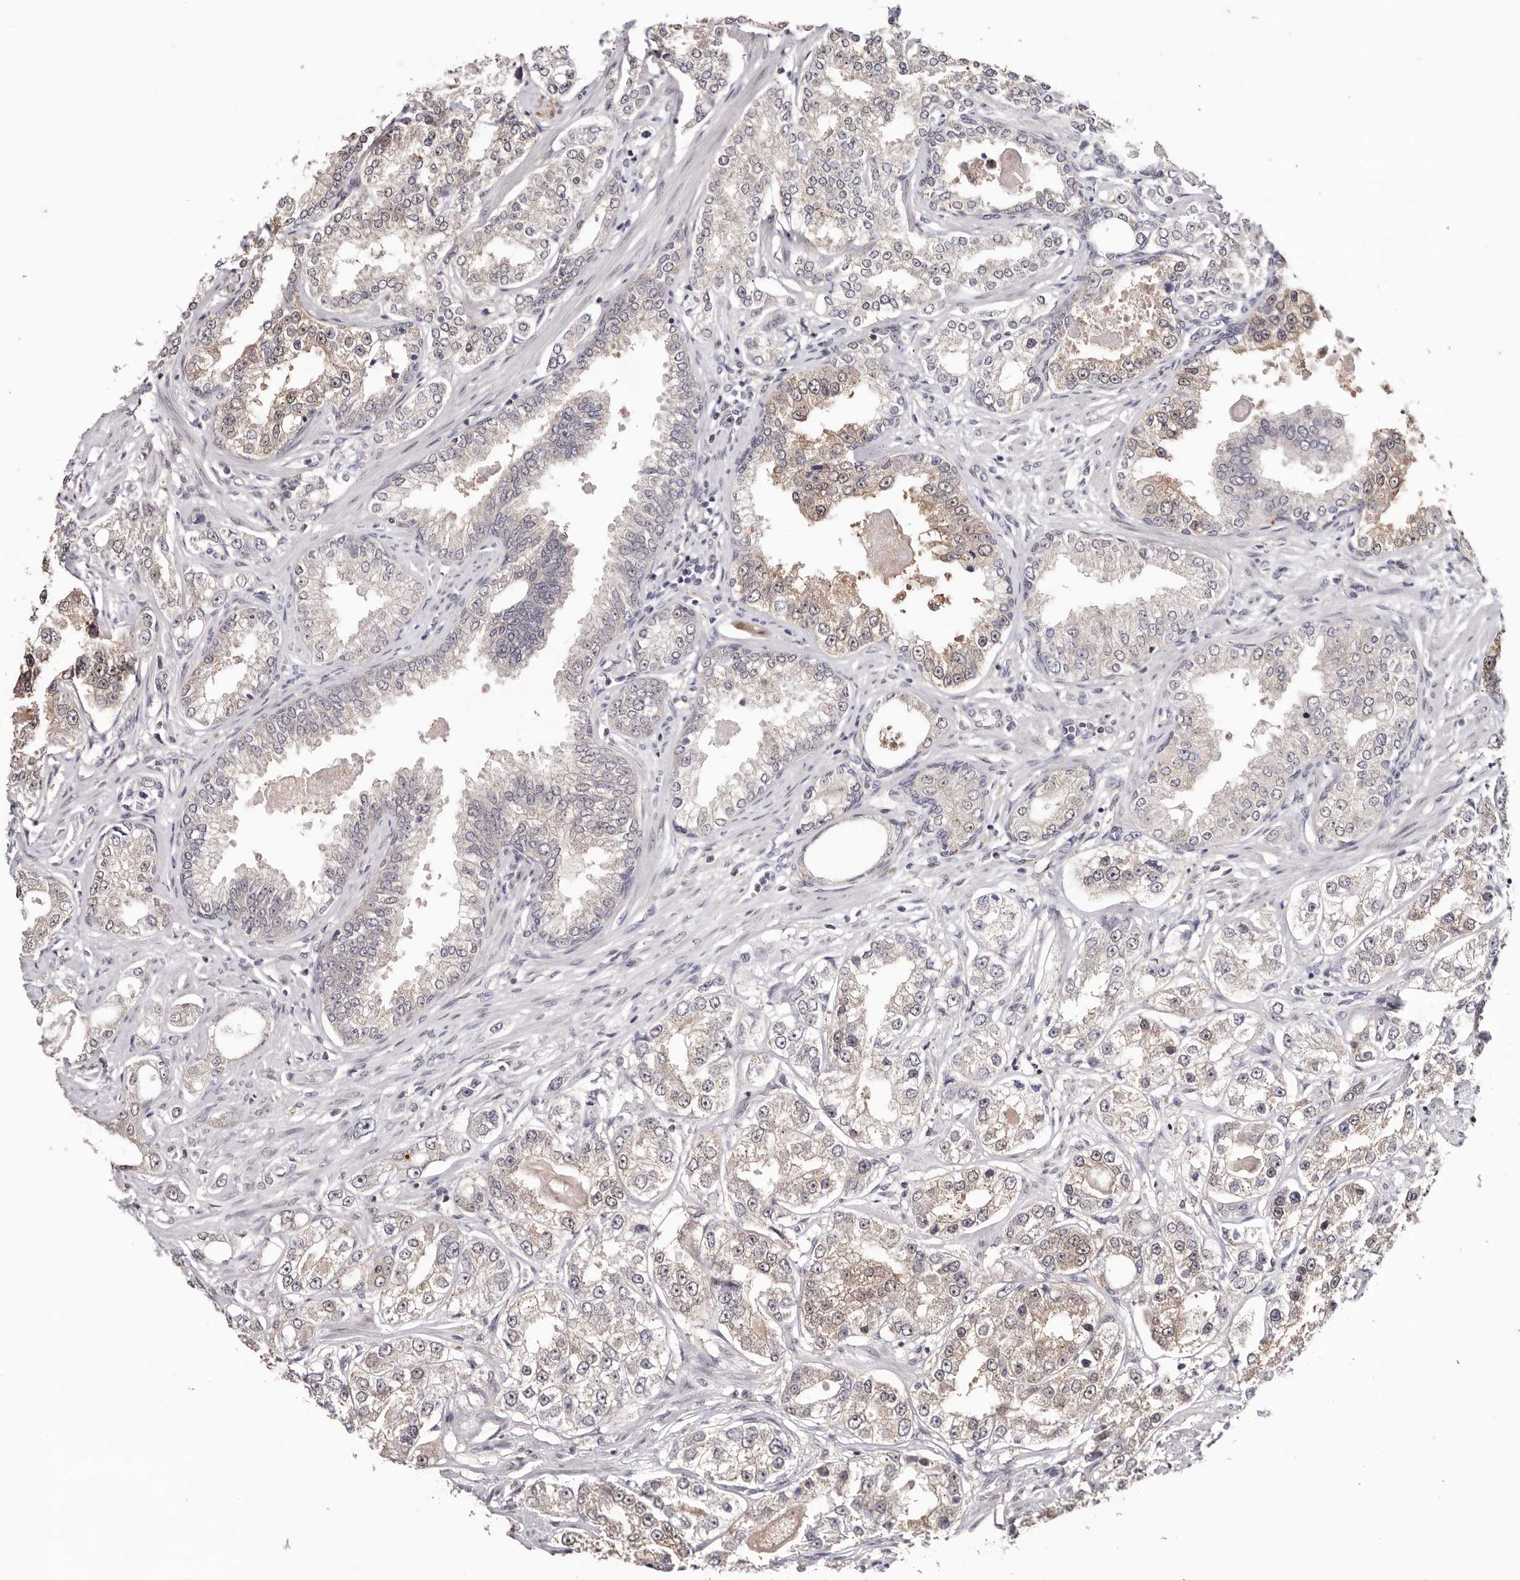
{"staining": {"intensity": "weak", "quantity": "25%-75%", "location": "cytoplasmic/membranous"}, "tissue": "prostate cancer", "cell_type": "Tumor cells", "image_type": "cancer", "snomed": [{"axis": "morphology", "description": "Normal tissue, NOS"}, {"axis": "morphology", "description": "Adenocarcinoma, High grade"}, {"axis": "topography", "description": "Prostate"}], "caption": "The immunohistochemical stain shows weak cytoplasmic/membranous expression in tumor cells of prostate cancer tissue.", "gene": "TYW3", "patient": {"sex": "male", "age": 83}}